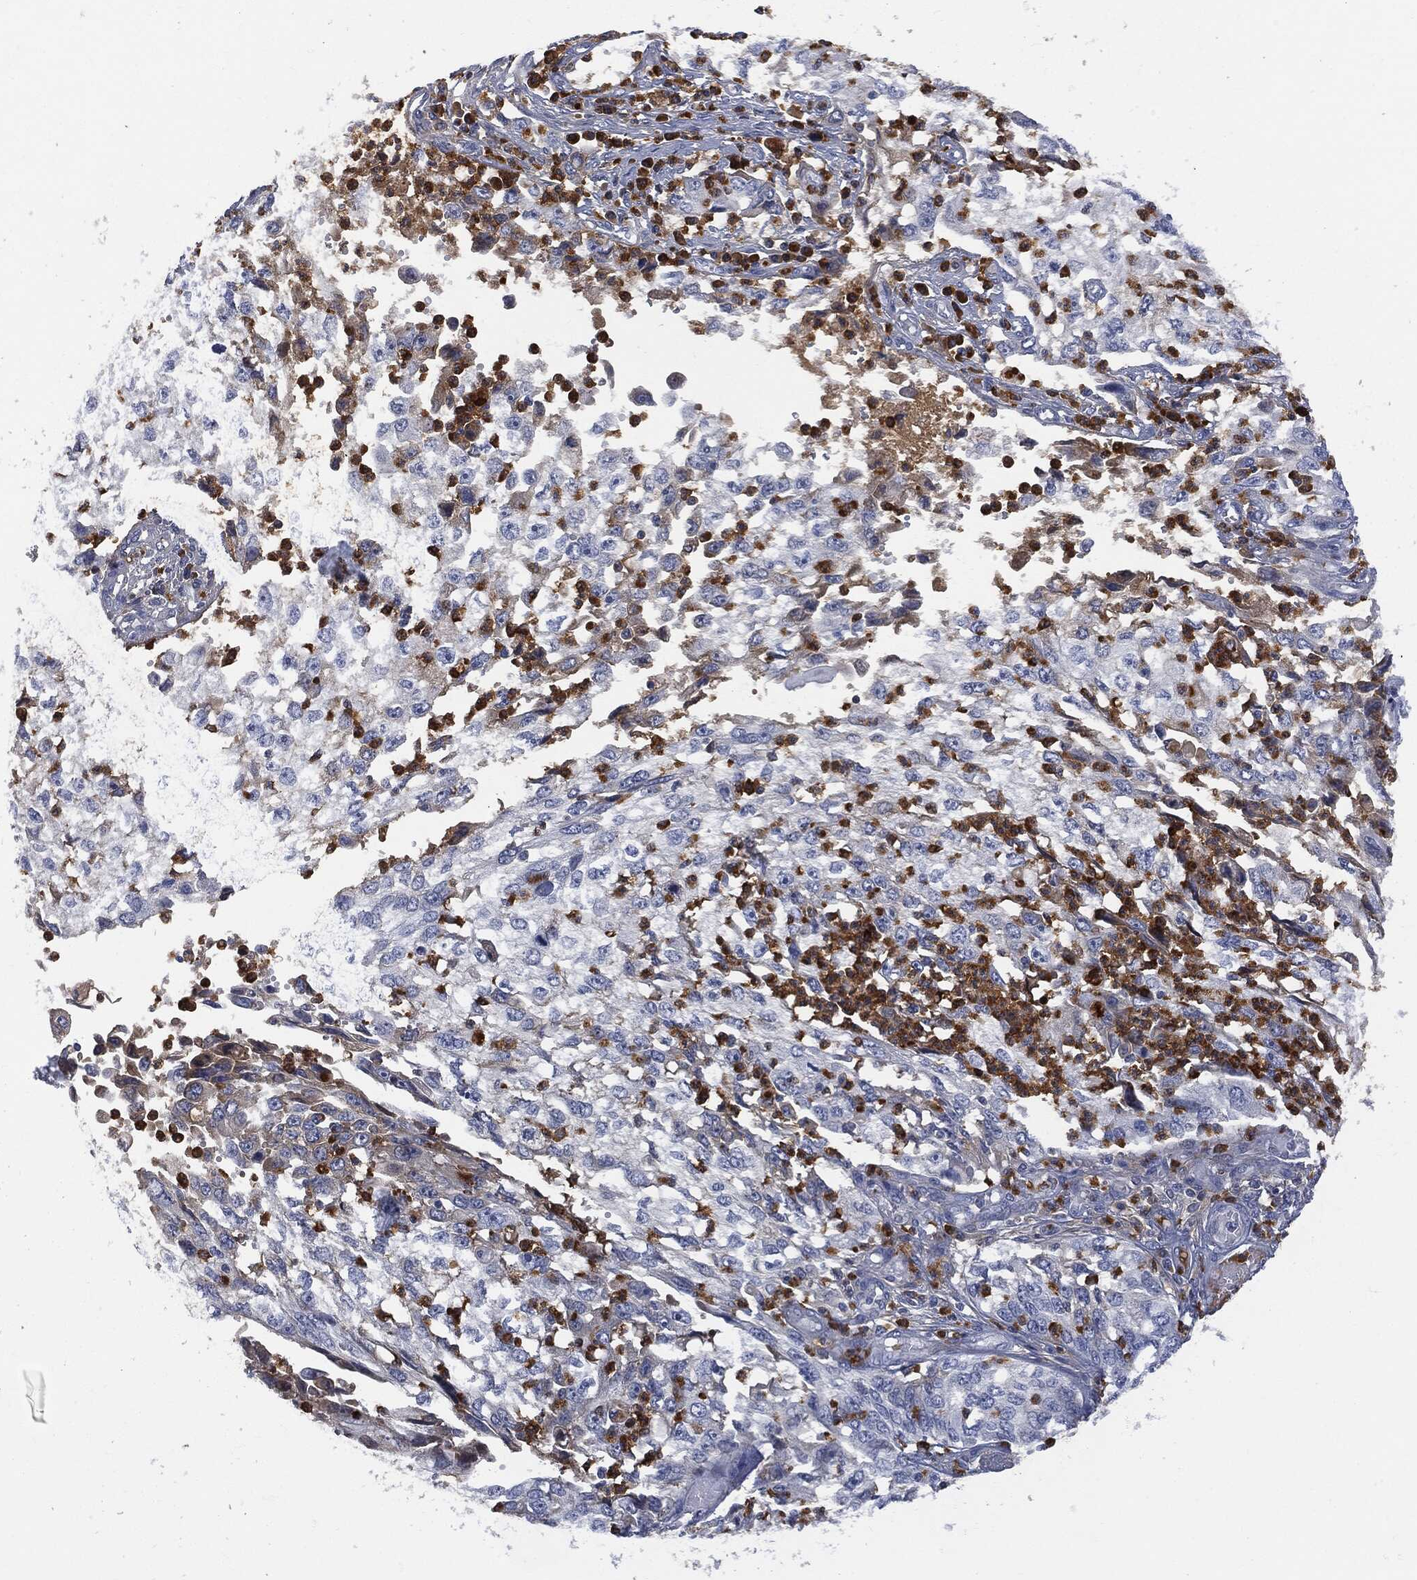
{"staining": {"intensity": "moderate", "quantity": "<25%", "location": "cytoplasmic/membranous"}, "tissue": "cervical cancer", "cell_type": "Tumor cells", "image_type": "cancer", "snomed": [{"axis": "morphology", "description": "Squamous cell carcinoma, NOS"}, {"axis": "topography", "description": "Cervix"}], "caption": "Immunohistochemistry of human cervical cancer shows low levels of moderate cytoplasmic/membranous staining in approximately <25% of tumor cells.", "gene": "BTK", "patient": {"sex": "female", "age": 36}}